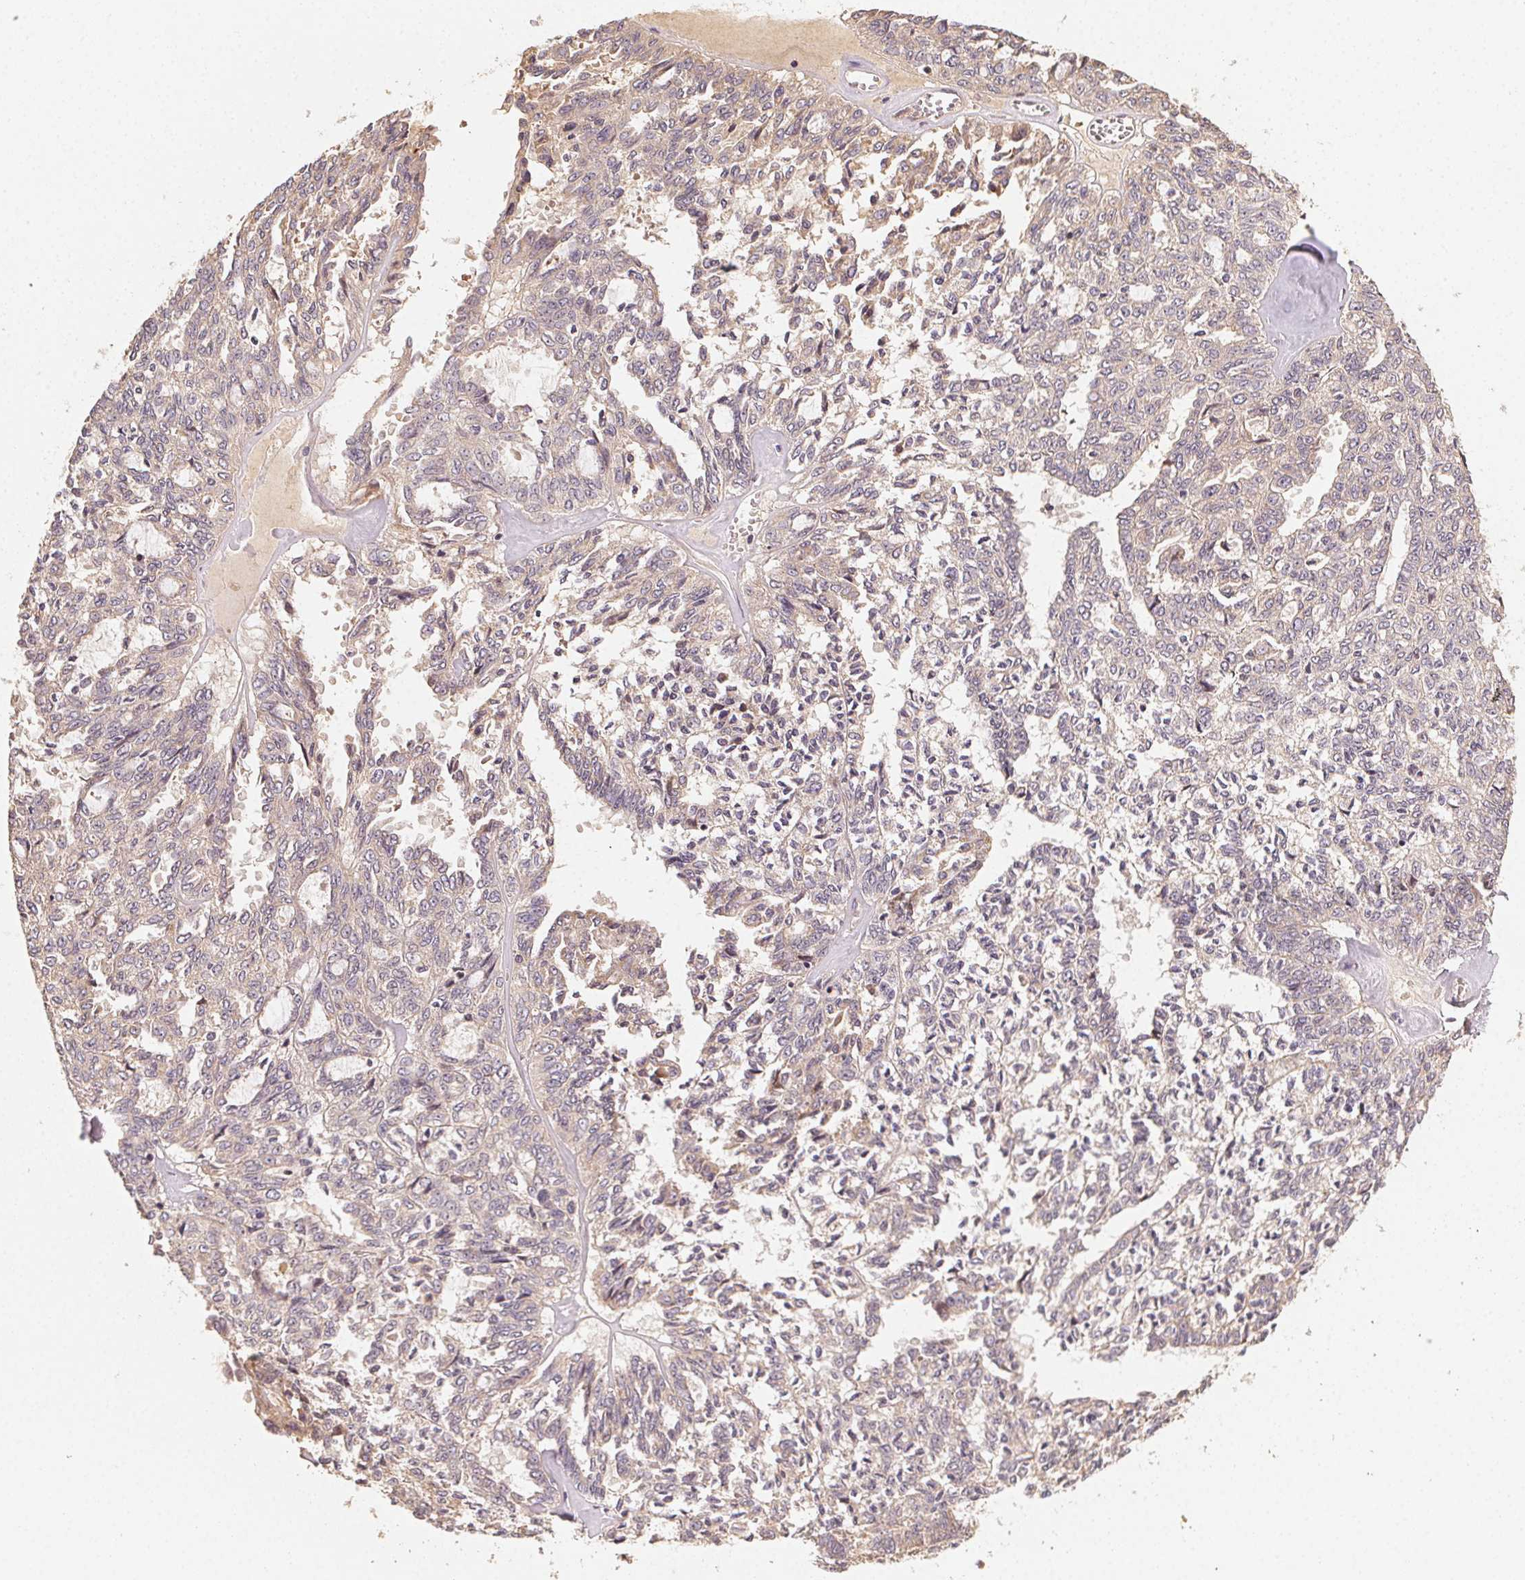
{"staining": {"intensity": "weak", "quantity": "25%-75%", "location": "cytoplasmic/membranous"}, "tissue": "ovarian cancer", "cell_type": "Tumor cells", "image_type": "cancer", "snomed": [{"axis": "morphology", "description": "Cystadenocarcinoma, serous, NOS"}, {"axis": "topography", "description": "Ovary"}], "caption": "Ovarian cancer (serous cystadenocarcinoma) tissue shows weak cytoplasmic/membranous staining in about 25%-75% of tumor cells", "gene": "RALA", "patient": {"sex": "female", "age": 71}}